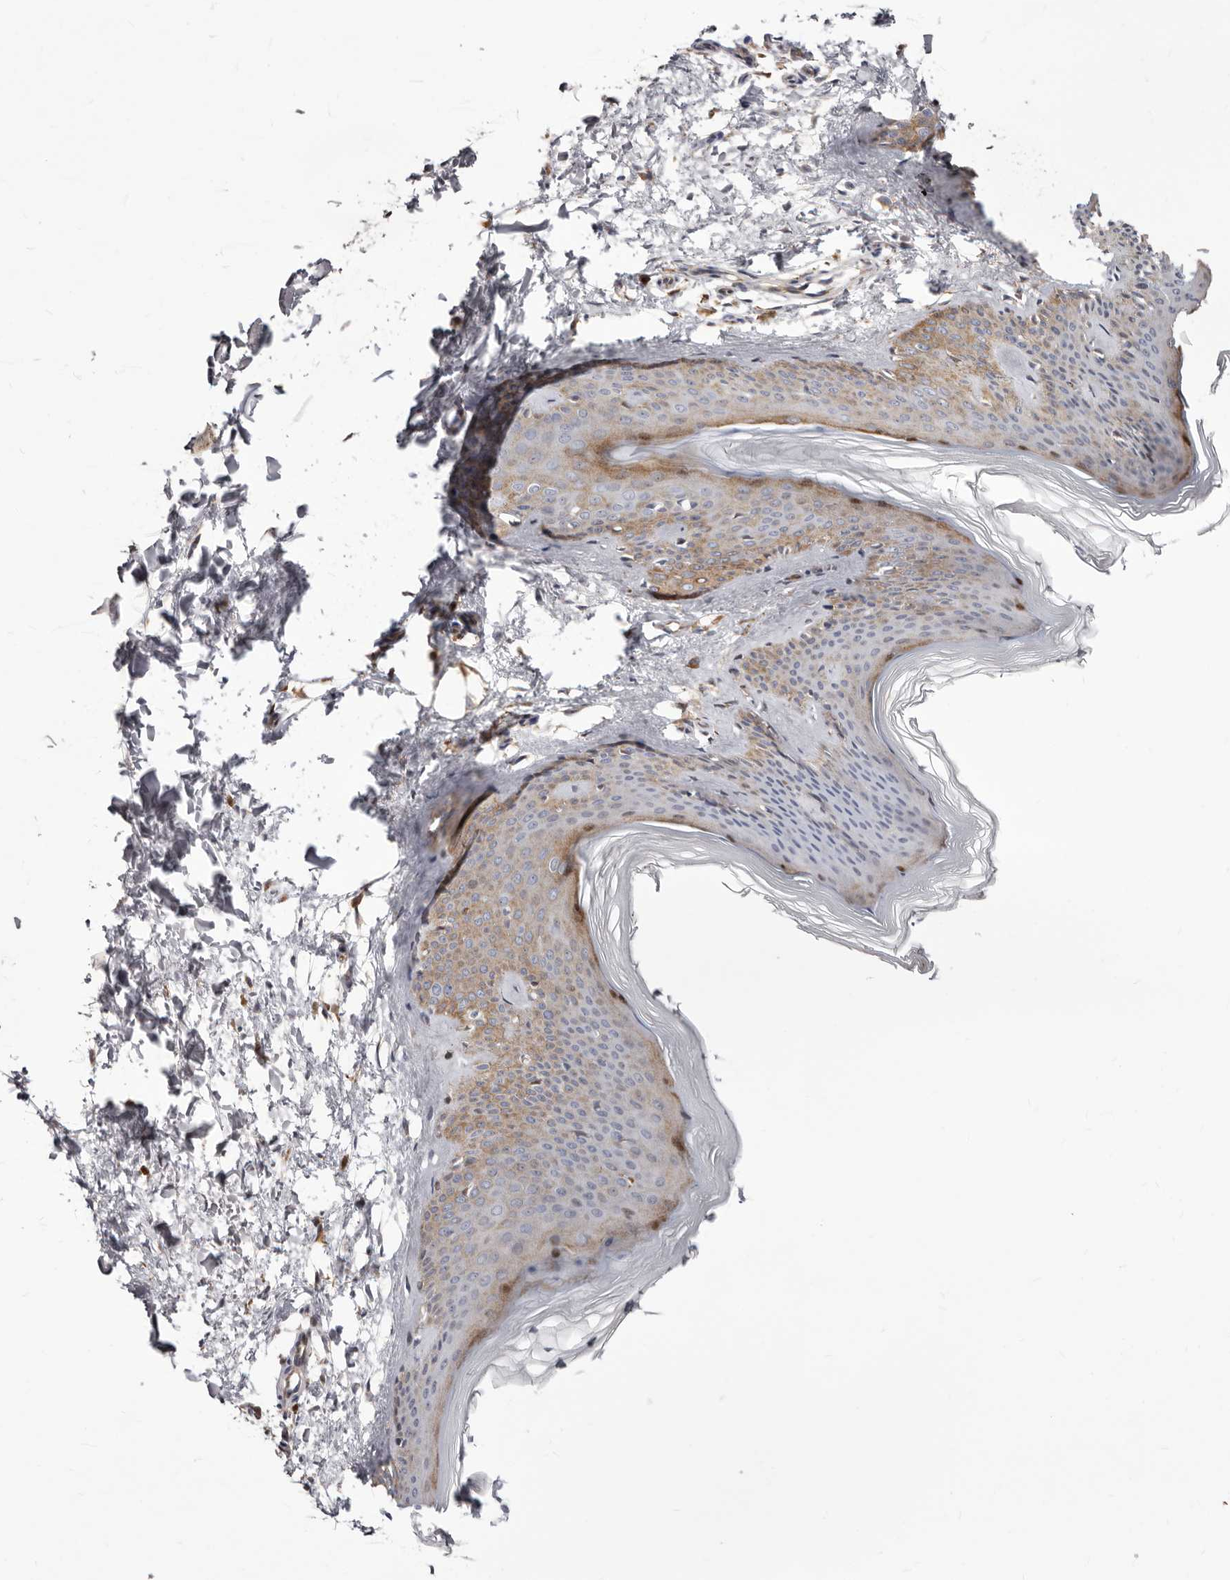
{"staining": {"intensity": "negative", "quantity": "none", "location": "none"}, "tissue": "skin", "cell_type": "Fibroblasts", "image_type": "normal", "snomed": [{"axis": "morphology", "description": "Normal tissue, NOS"}, {"axis": "topography", "description": "Skin"}], "caption": "Histopathology image shows no significant protein expression in fibroblasts of unremarkable skin.", "gene": "NUBPL", "patient": {"sex": "female", "age": 27}}